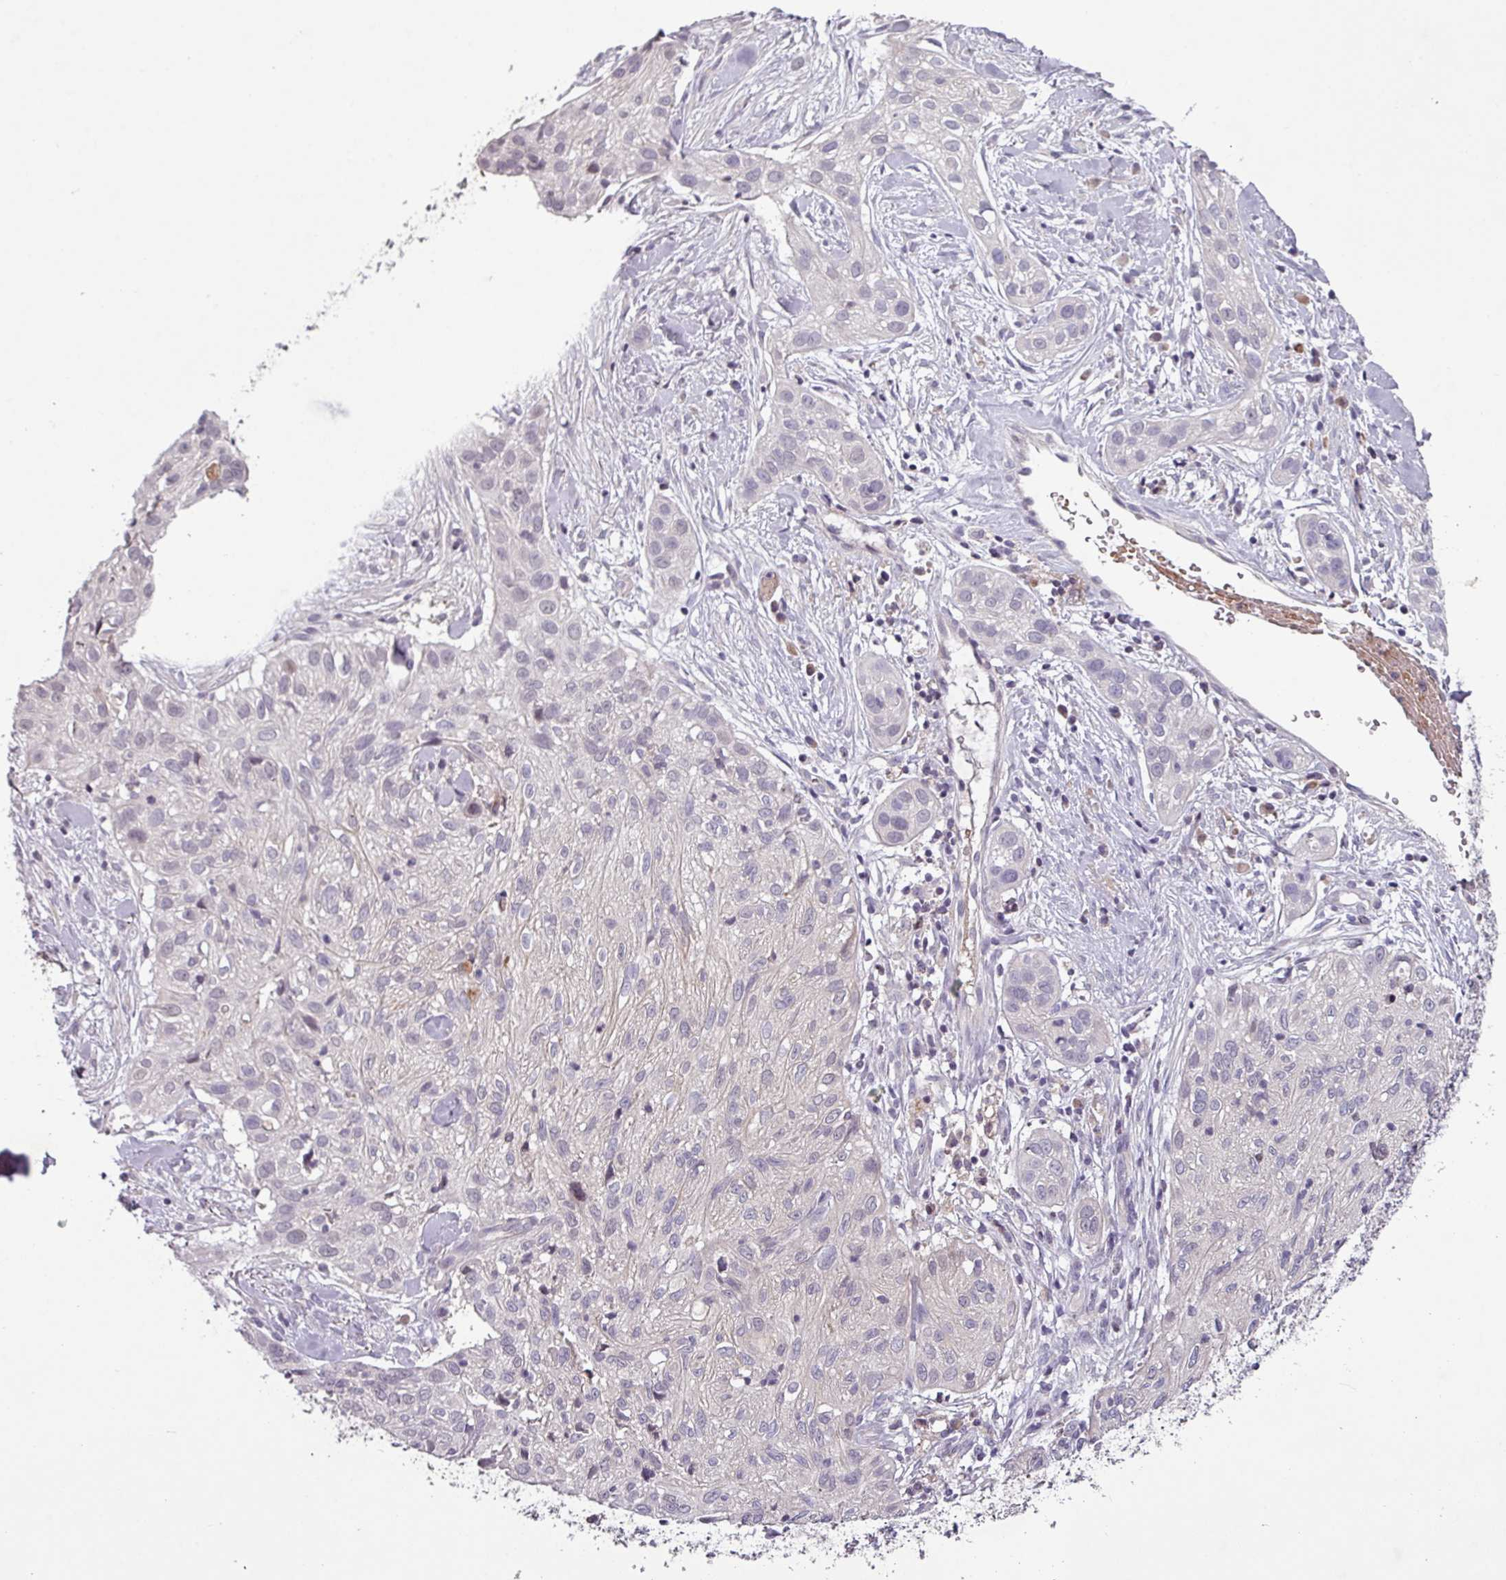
{"staining": {"intensity": "negative", "quantity": "none", "location": "none"}, "tissue": "skin cancer", "cell_type": "Tumor cells", "image_type": "cancer", "snomed": [{"axis": "morphology", "description": "Squamous cell carcinoma, NOS"}, {"axis": "topography", "description": "Skin"}], "caption": "Skin cancer was stained to show a protein in brown. There is no significant positivity in tumor cells.", "gene": "SLC5A10", "patient": {"sex": "male", "age": 82}}